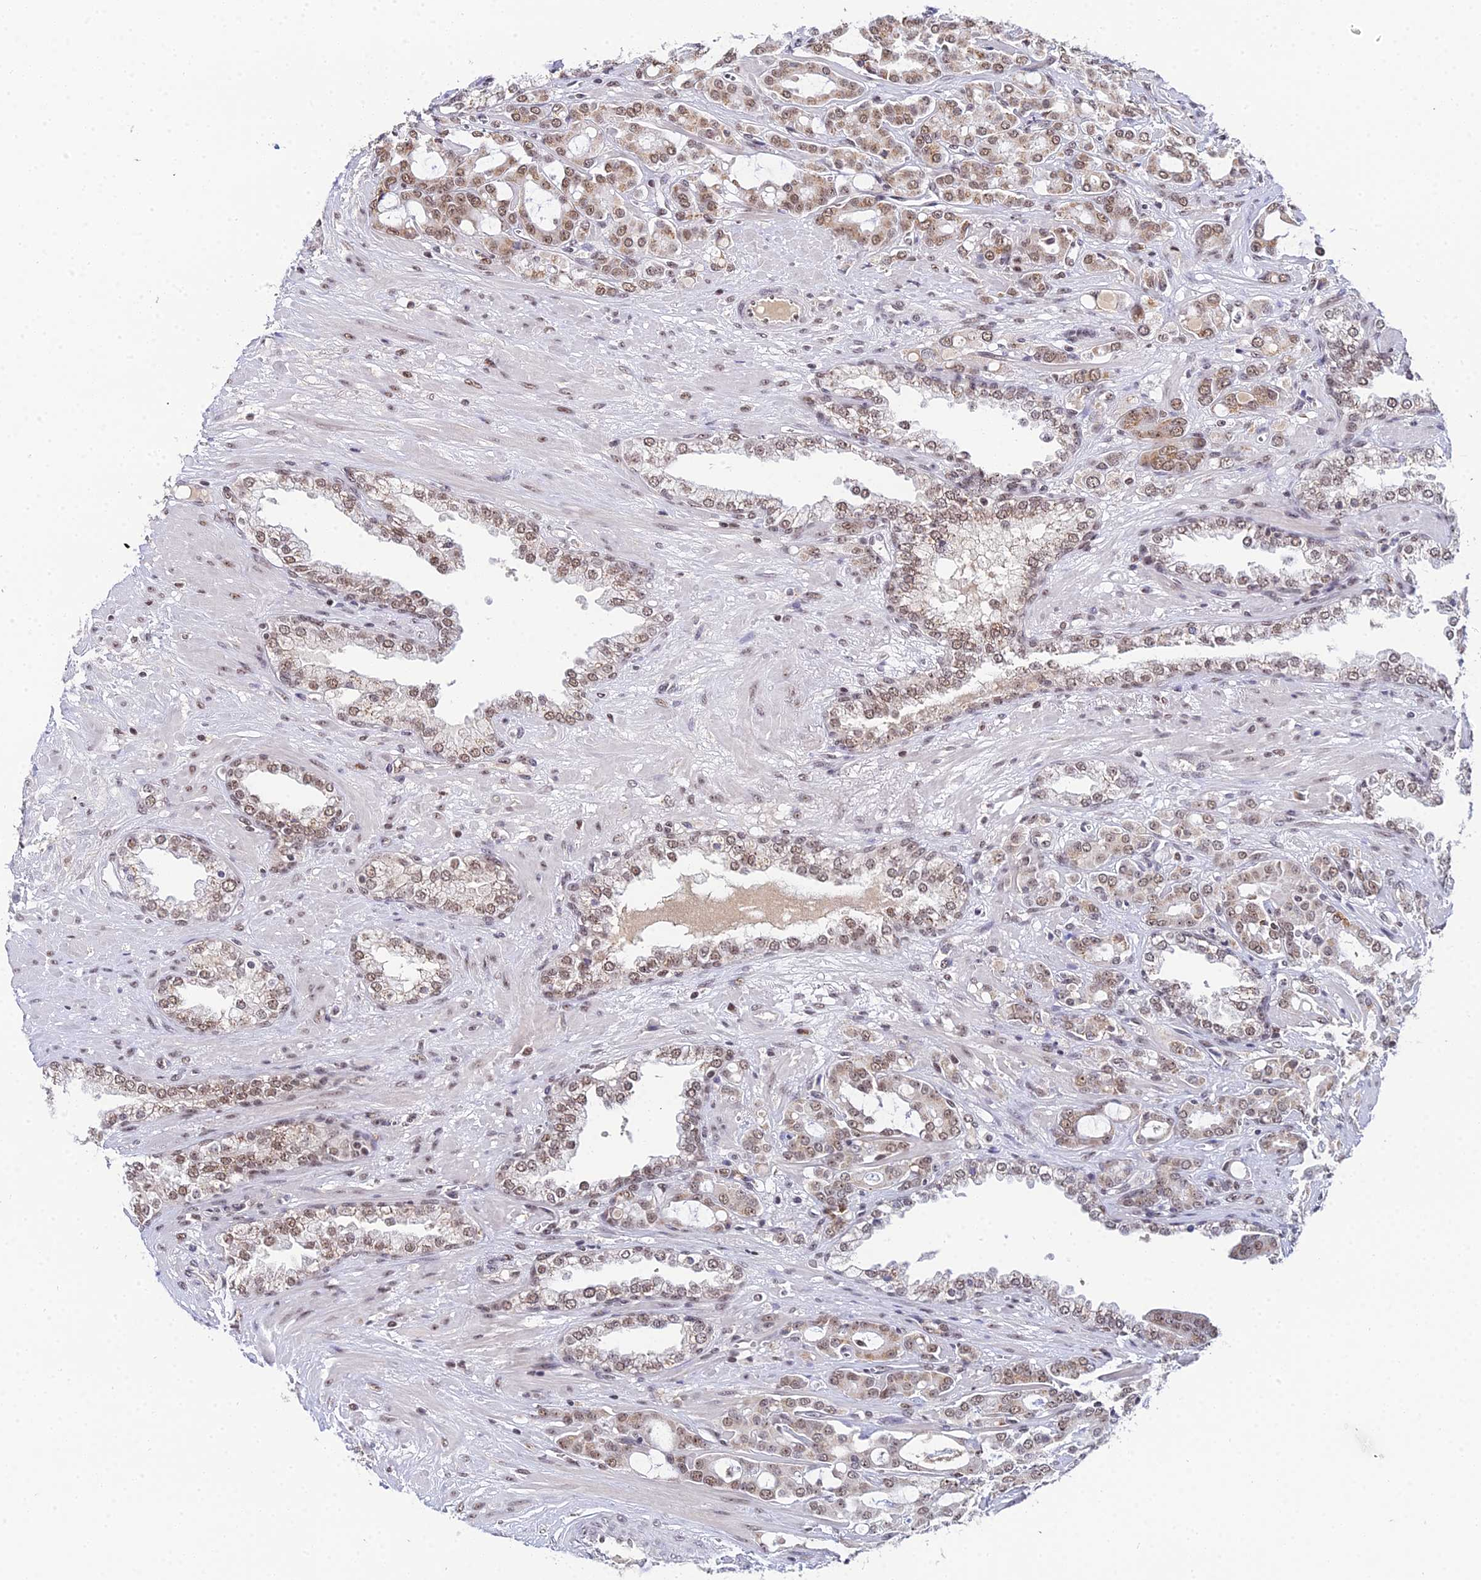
{"staining": {"intensity": "moderate", "quantity": ">75%", "location": "nuclear"}, "tissue": "prostate cancer", "cell_type": "Tumor cells", "image_type": "cancer", "snomed": [{"axis": "morphology", "description": "Adenocarcinoma, High grade"}, {"axis": "topography", "description": "Prostate"}], "caption": "Tumor cells demonstrate medium levels of moderate nuclear expression in approximately >75% of cells in human prostate cancer (high-grade adenocarcinoma). Using DAB (3,3'-diaminobenzidine) (brown) and hematoxylin (blue) stains, captured at high magnification using brightfield microscopy.", "gene": "EXOSC3", "patient": {"sex": "male", "age": 72}}